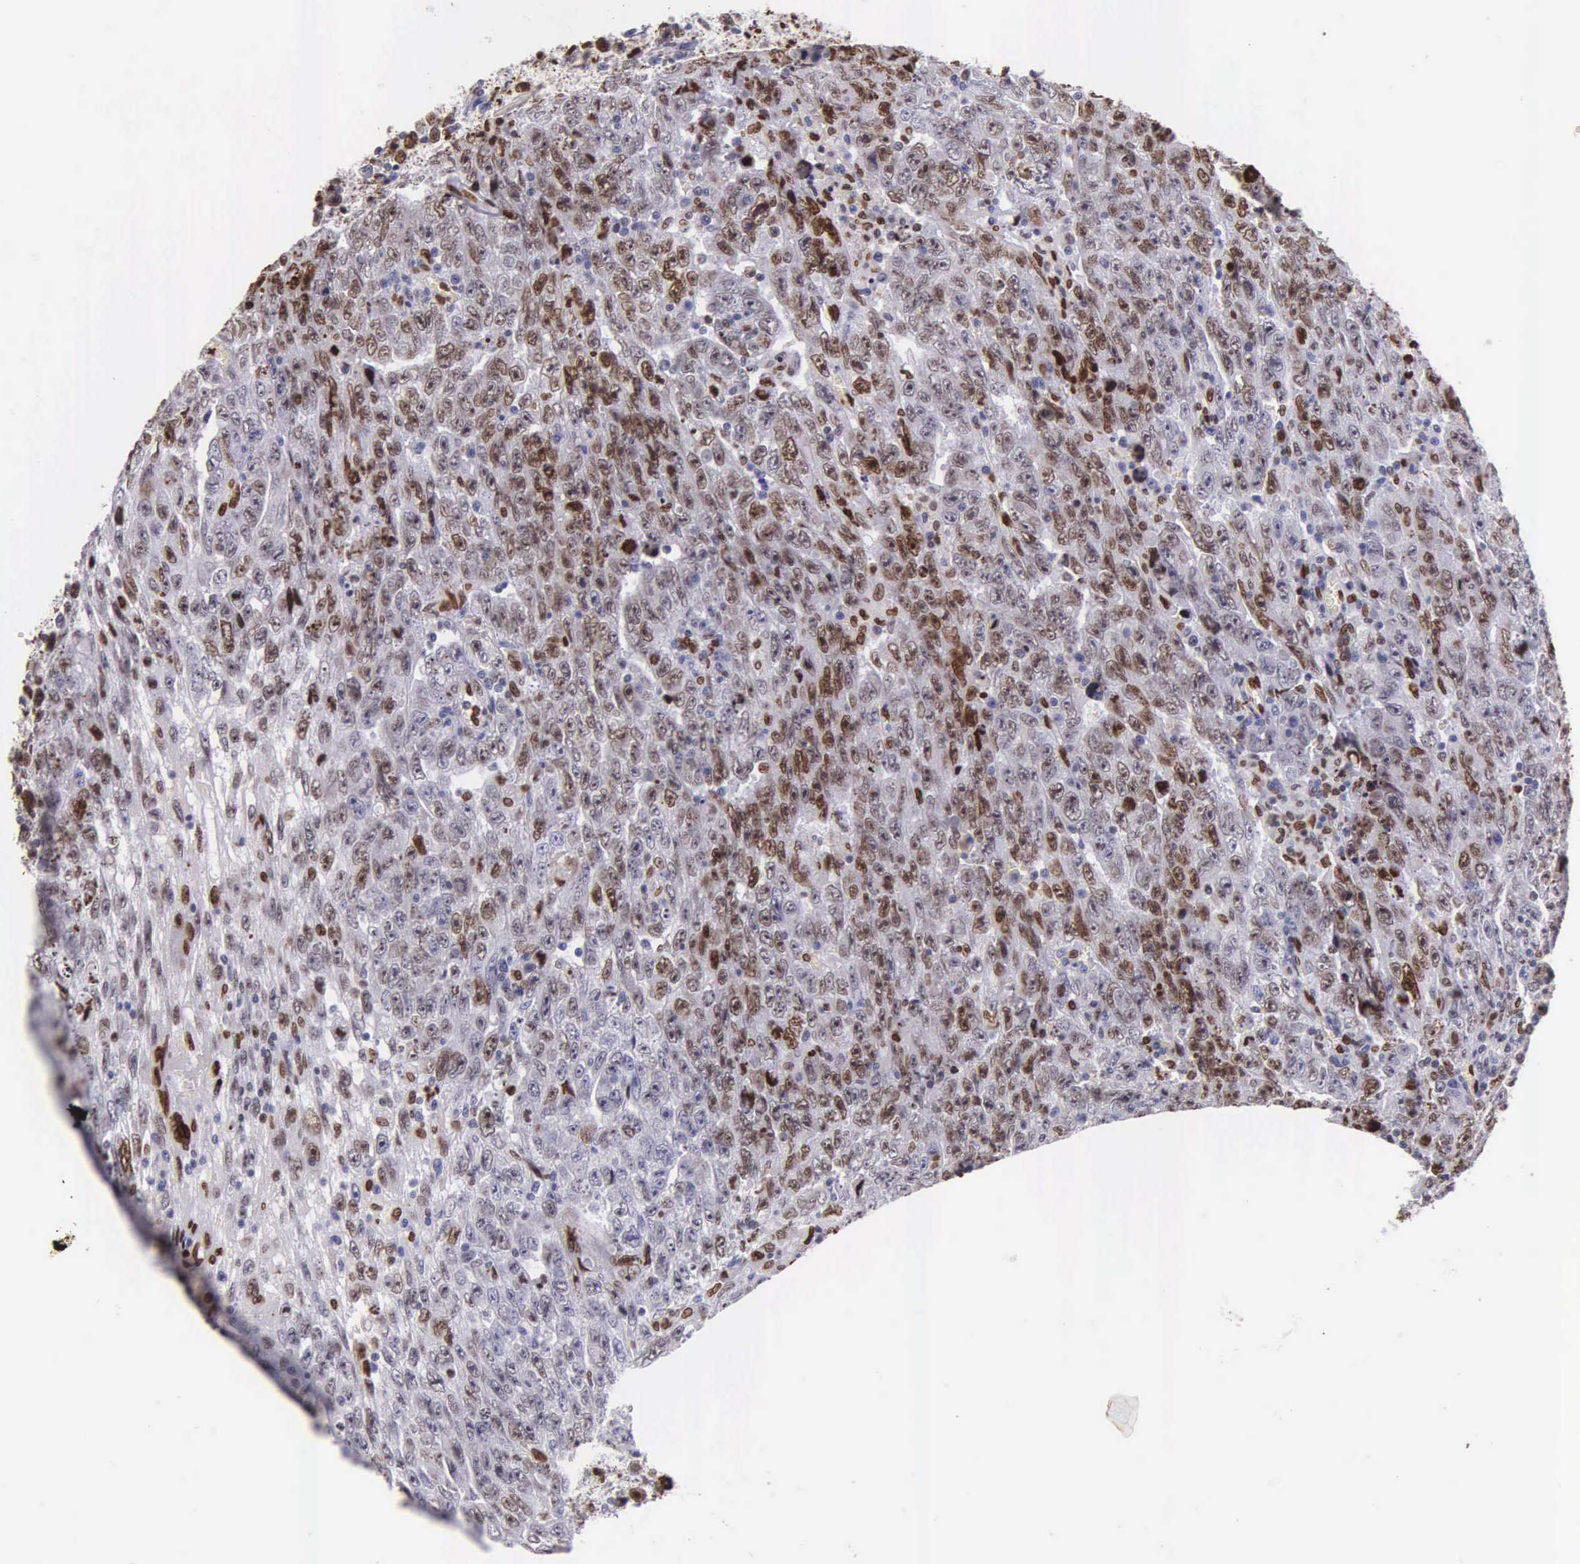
{"staining": {"intensity": "moderate", "quantity": "25%-75%", "location": "nuclear"}, "tissue": "testis cancer", "cell_type": "Tumor cells", "image_type": "cancer", "snomed": [{"axis": "morphology", "description": "Carcinoma, Embryonal, NOS"}, {"axis": "topography", "description": "Testis"}], "caption": "Testis embryonal carcinoma stained for a protein (brown) demonstrates moderate nuclear positive staining in about 25%-75% of tumor cells.", "gene": "H1-0", "patient": {"sex": "male", "age": 28}}